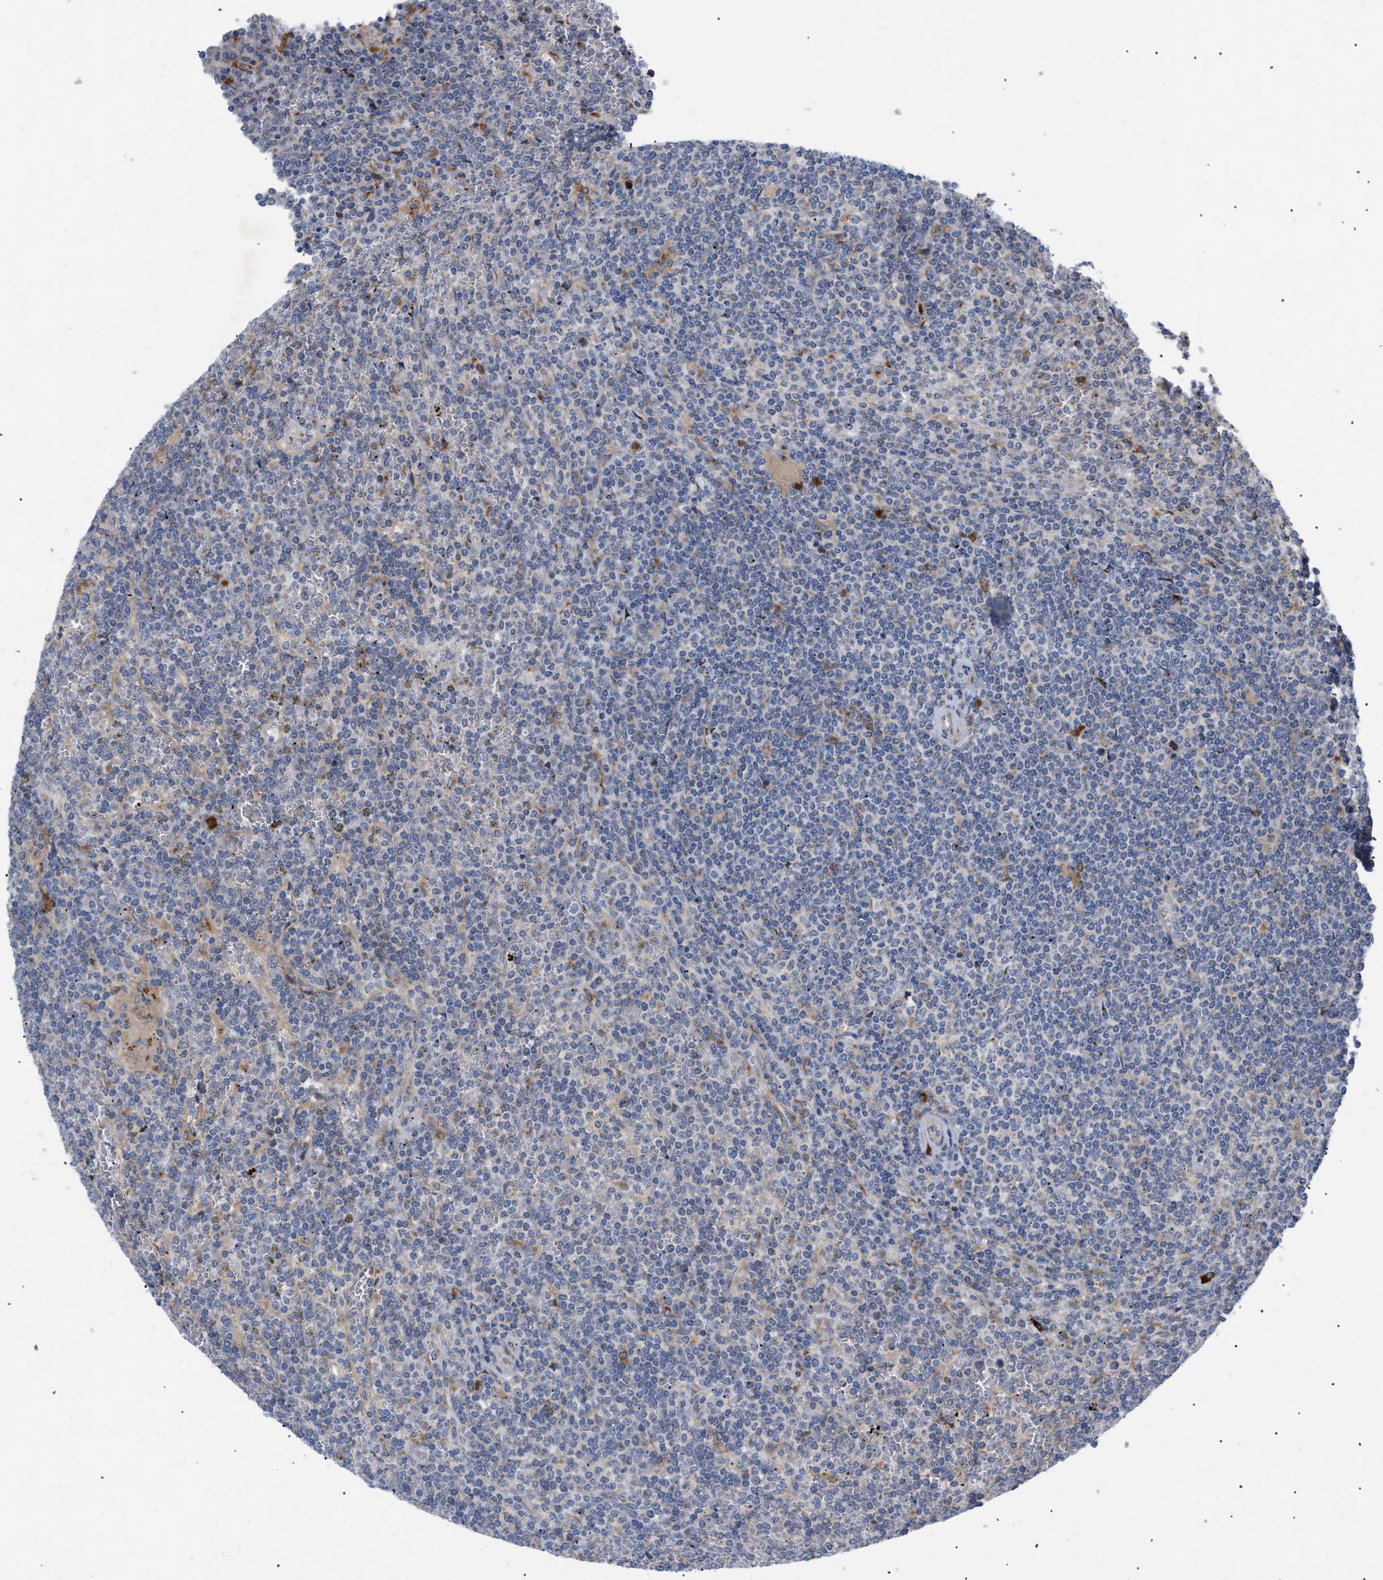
{"staining": {"intensity": "weak", "quantity": "<25%", "location": "cytoplasmic/membranous"}, "tissue": "lymphoma", "cell_type": "Tumor cells", "image_type": "cancer", "snomed": [{"axis": "morphology", "description": "Malignant lymphoma, non-Hodgkin's type, Low grade"}, {"axis": "topography", "description": "Spleen"}], "caption": "IHC micrograph of neoplastic tissue: human lymphoma stained with DAB shows no significant protein expression in tumor cells.", "gene": "SLC50A1", "patient": {"sex": "female", "age": 19}}